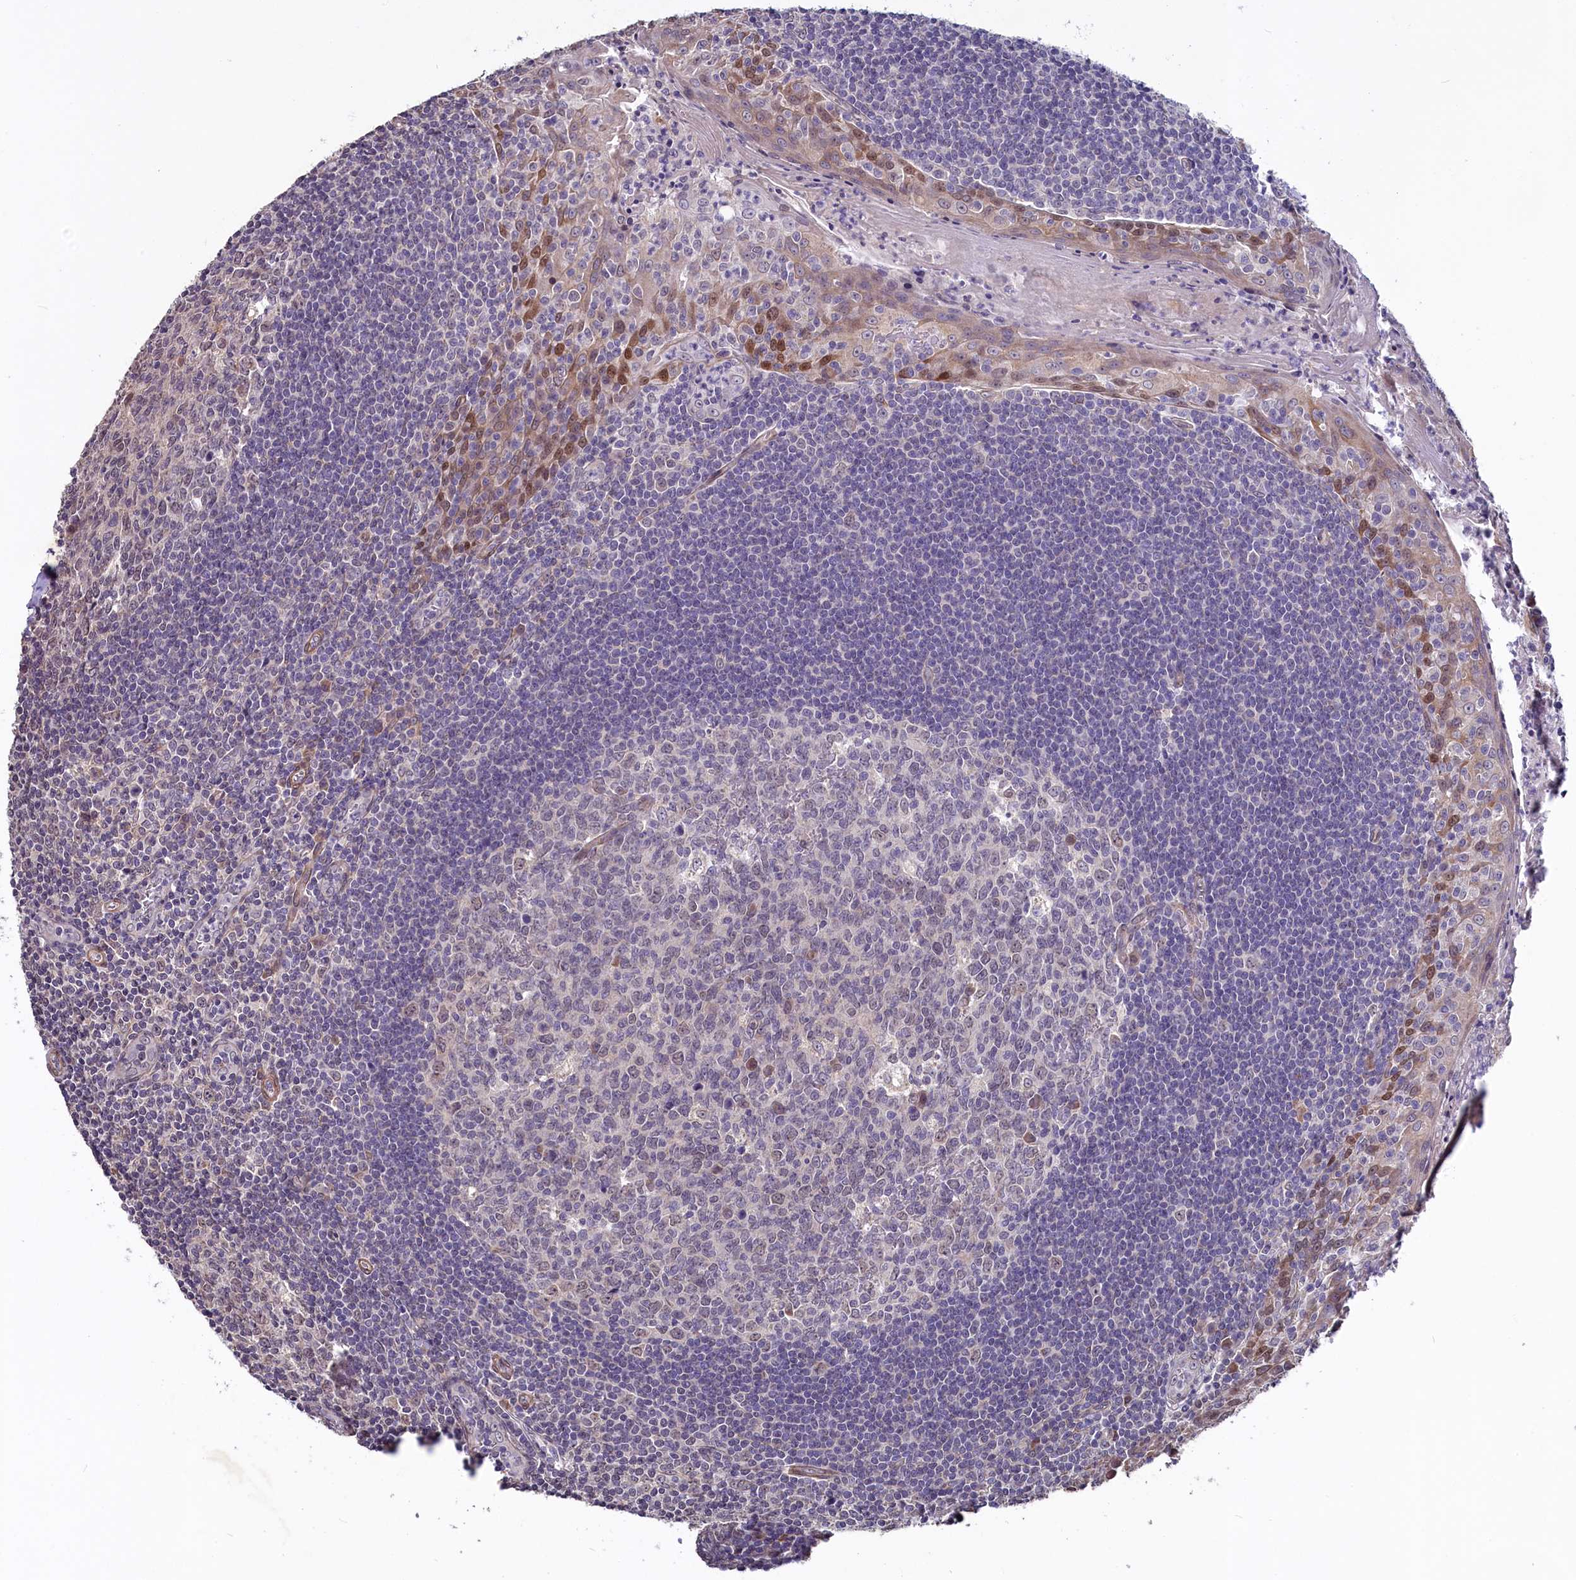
{"staining": {"intensity": "negative", "quantity": "none", "location": "none"}, "tissue": "tonsil", "cell_type": "Germinal center cells", "image_type": "normal", "snomed": [{"axis": "morphology", "description": "Normal tissue, NOS"}, {"axis": "topography", "description": "Tonsil"}], "caption": "IHC photomicrograph of normal tonsil stained for a protein (brown), which demonstrates no staining in germinal center cells.", "gene": "SLC39A6", "patient": {"sex": "male", "age": 27}}